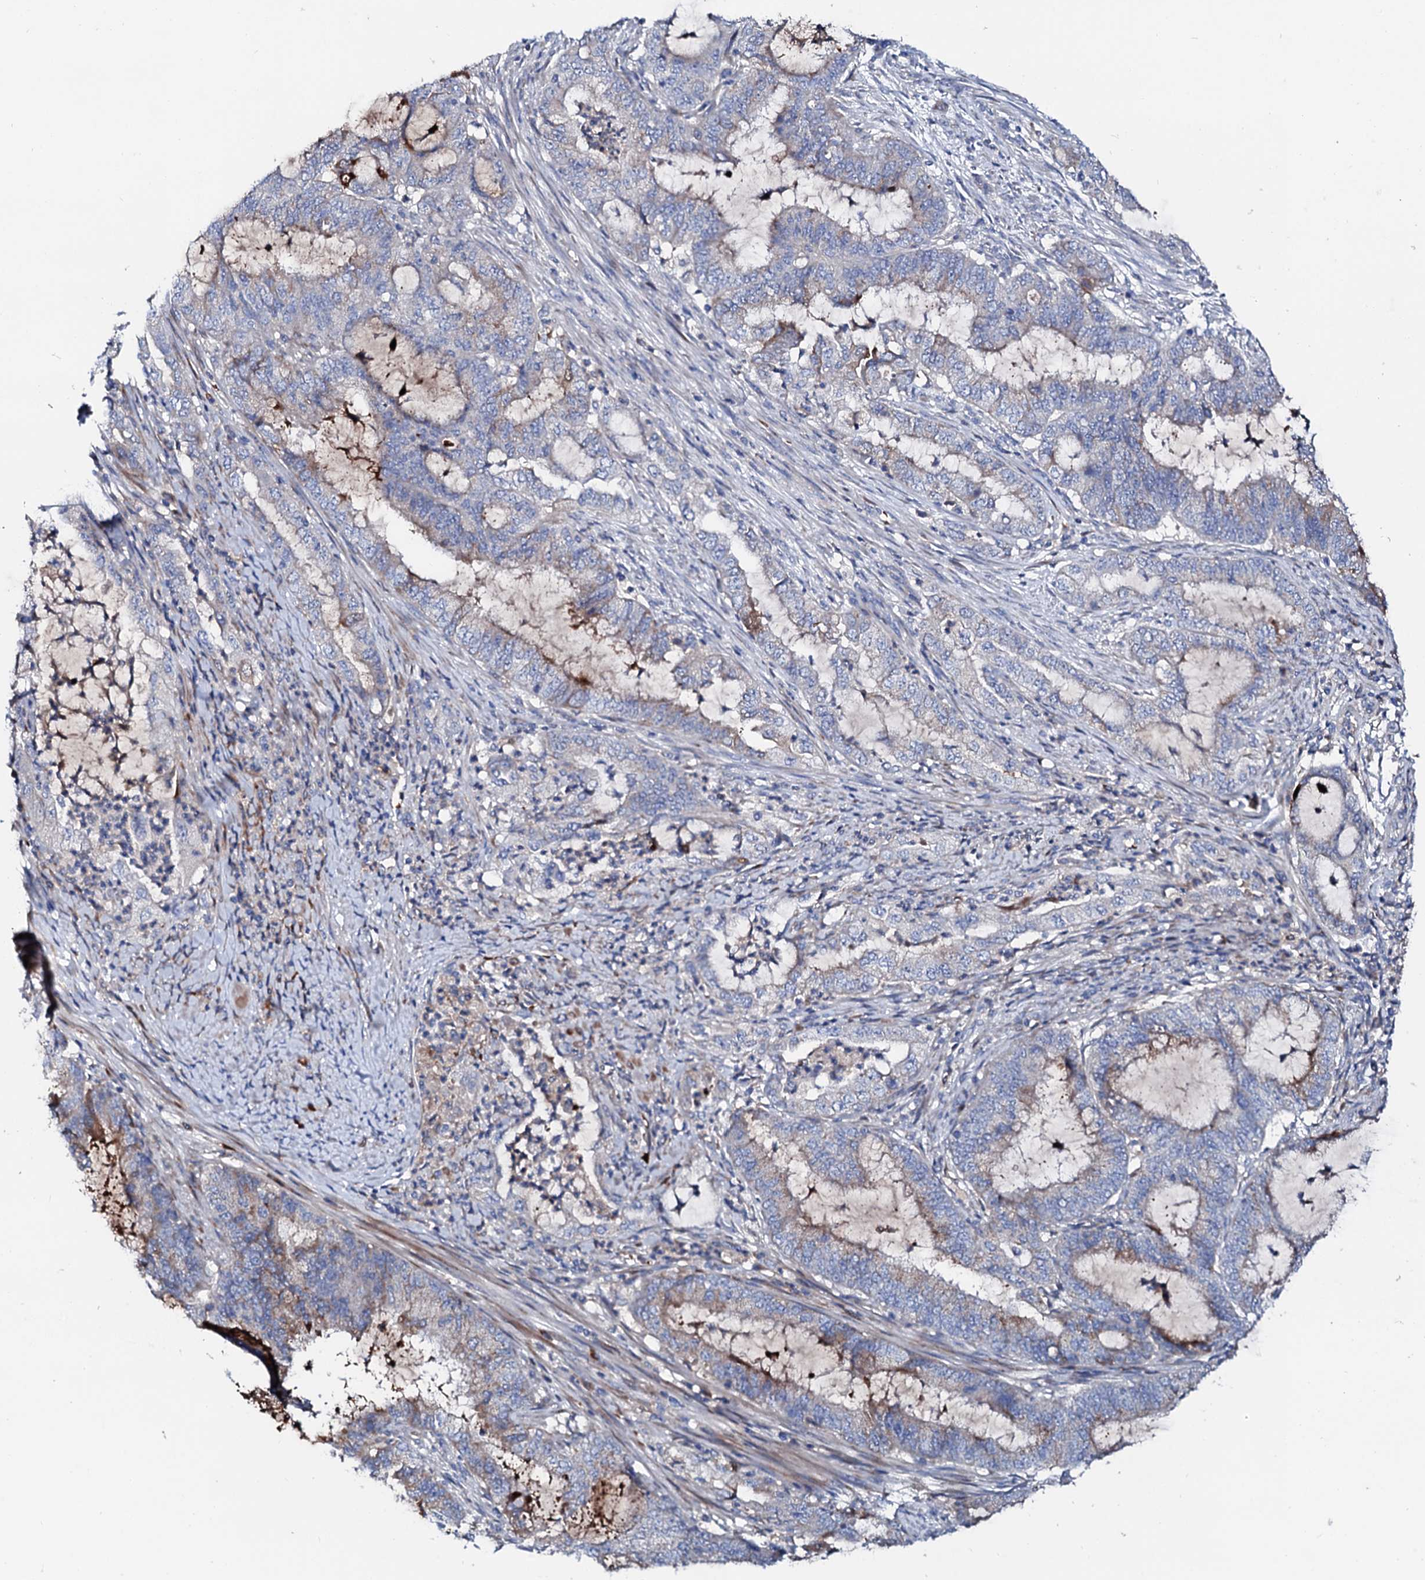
{"staining": {"intensity": "weak", "quantity": "<25%", "location": "cytoplasmic/membranous"}, "tissue": "endometrial cancer", "cell_type": "Tumor cells", "image_type": "cancer", "snomed": [{"axis": "morphology", "description": "Adenocarcinoma, NOS"}, {"axis": "topography", "description": "Endometrium"}], "caption": "Protein analysis of endometrial cancer demonstrates no significant expression in tumor cells.", "gene": "SLC10A7", "patient": {"sex": "female", "age": 51}}